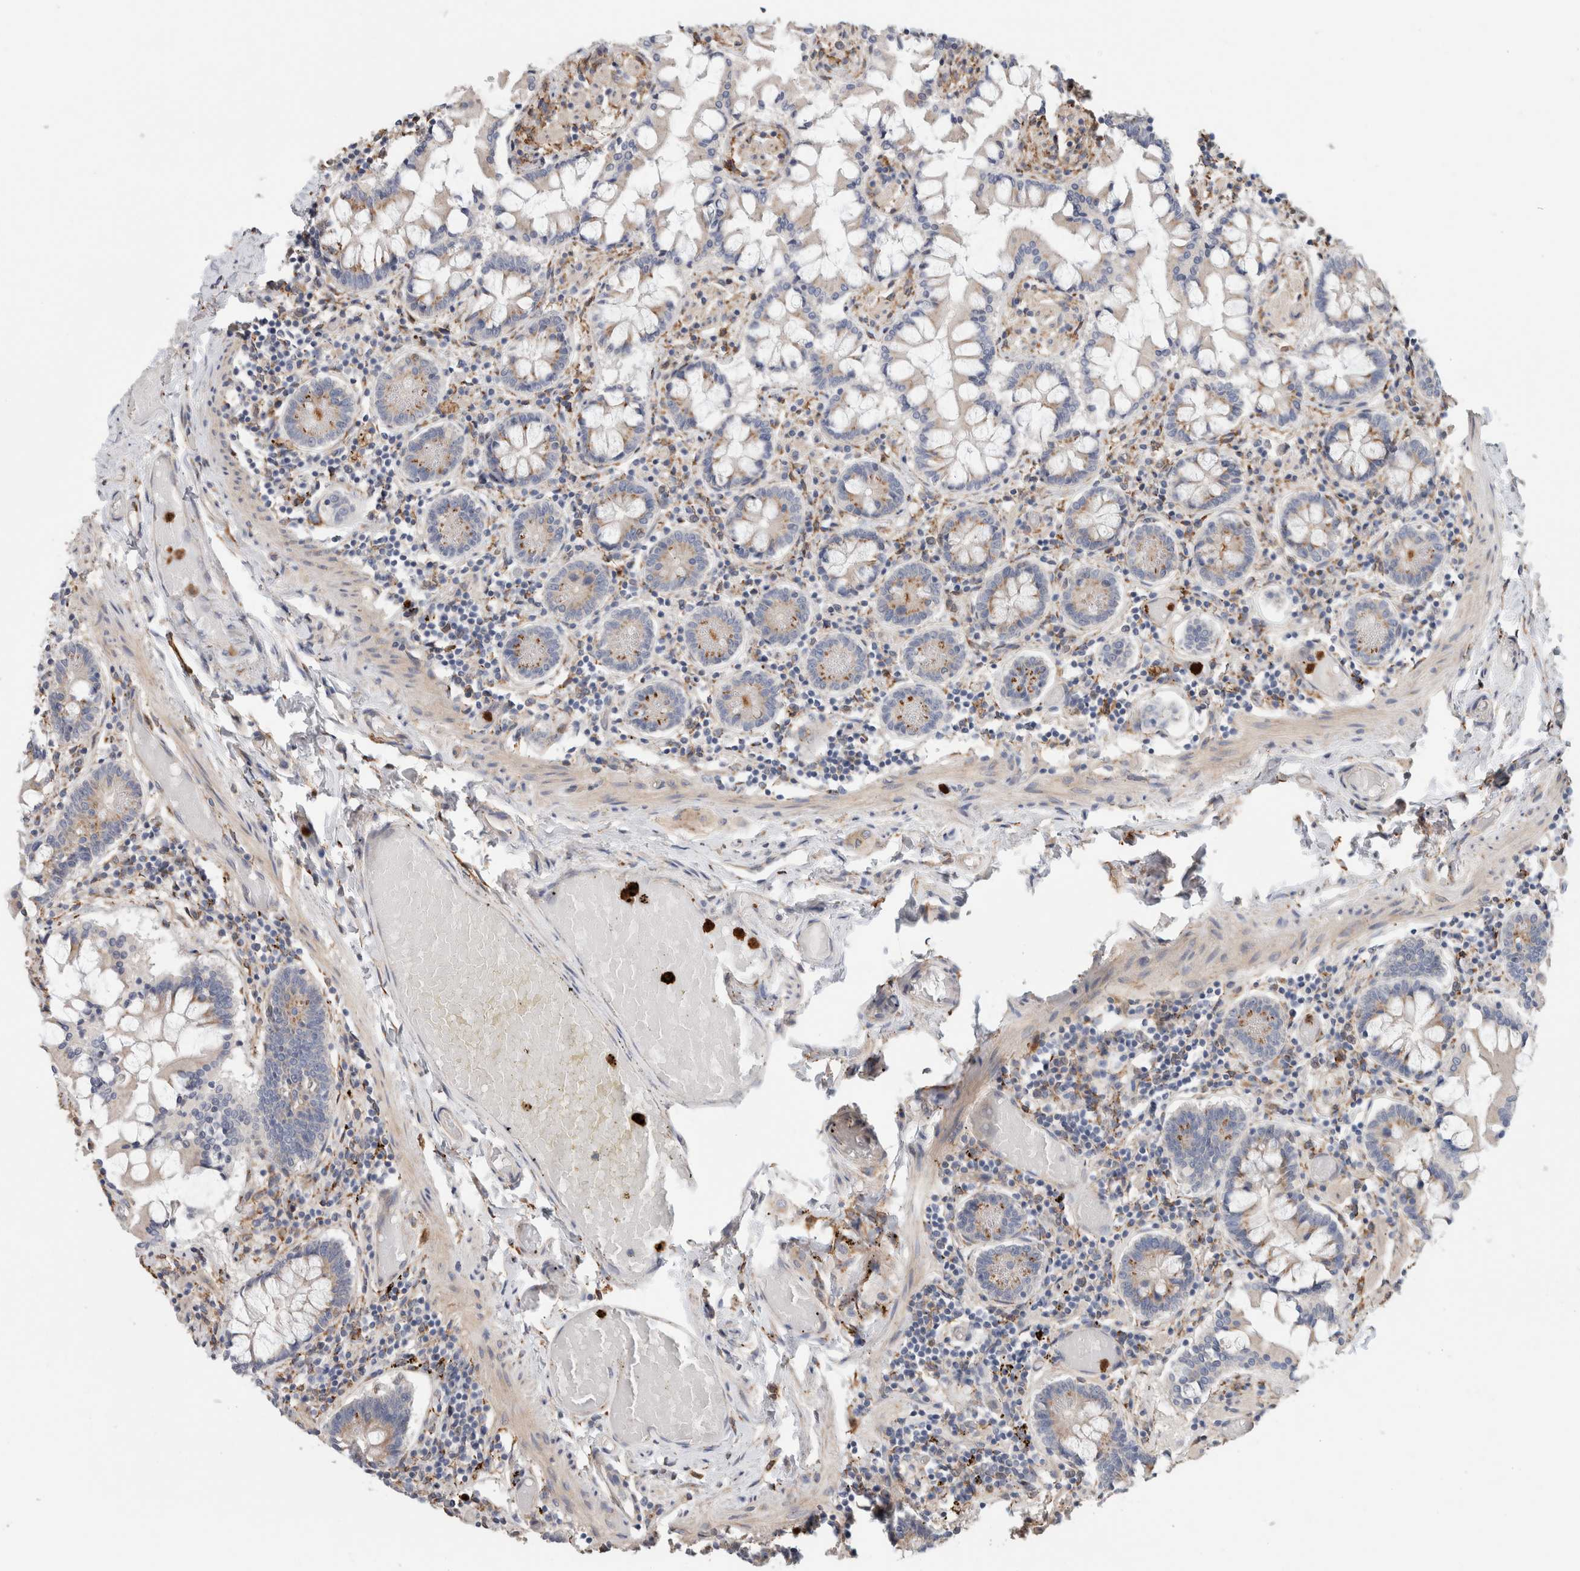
{"staining": {"intensity": "moderate", "quantity": "25%-75%", "location": "cytoplasmic/membranous"}, "tissue": "small intestine", "cell_type": "Glandular cells", "image_type": "normal", "snomed": [{"axis": "morphology", "description": "Normal tissue, NOS"}, {"axis": "topography", "description": "Small intestine"}], "caption": "High-power microscopy captured an IHC micrograph of benign small intestine, revealing moderate cytoplasmic/membranous staining in about 25%-75% of glandular cells. The protein of interest is stained brown, and the nuclei are stained in blue (DAB (3,3'-diaminobenzidine) IHC with brightfield microscopy, high magnification).", "gene": "P4HA1", "patient": {"sex": "male", "age": 41}}